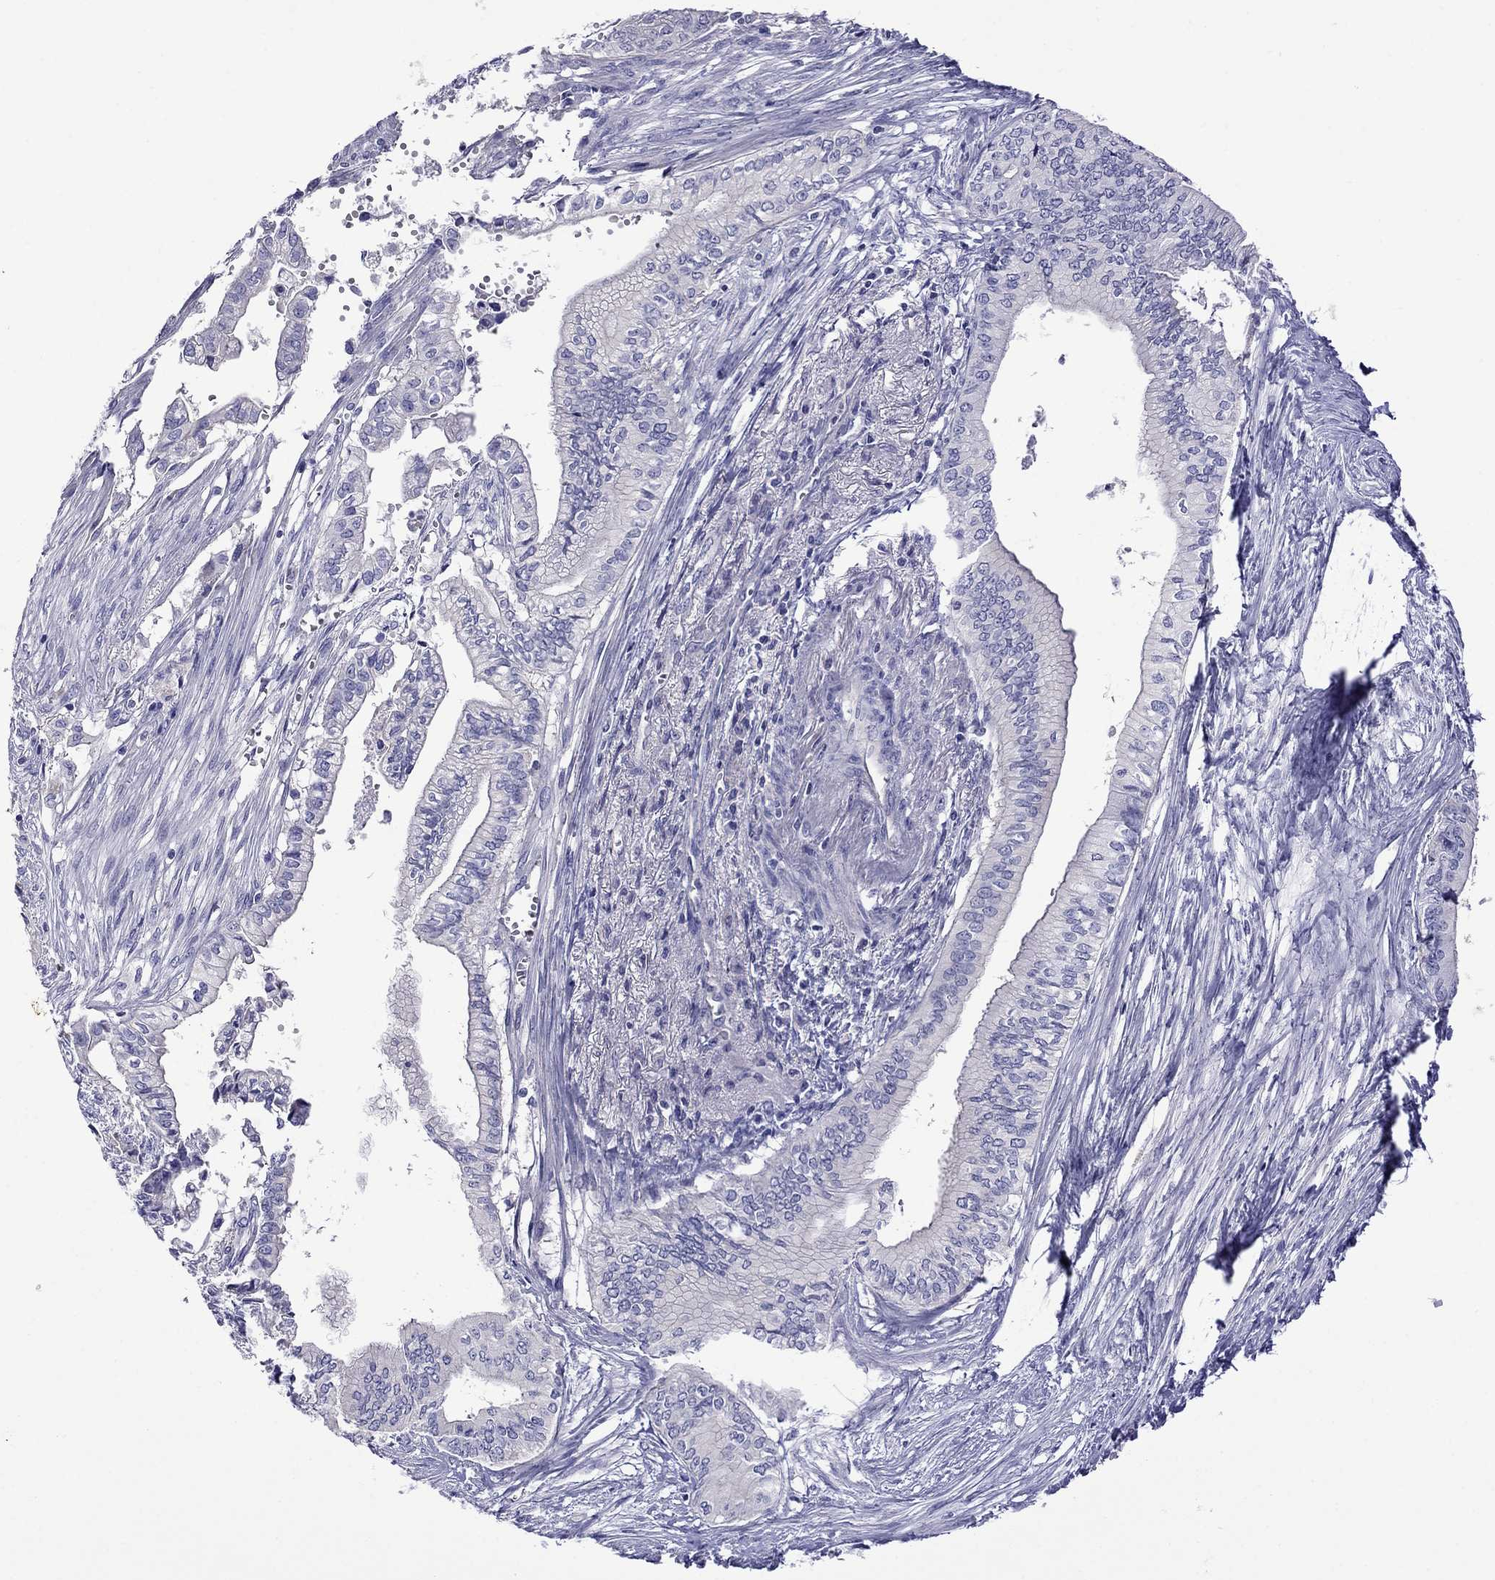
{"staining": {"intensity": "negative", "quantity": "none", "location": "none"}, "tissue": "pancreatic cancer", "cell_type": "Tumor cells", "image_type": "cancer", "snomed": [{"axis": "morphology", "description": "Adenocarcinoma, NOS"}, {"axis": "topography", "description": "Pancreas"}], "caption": "Histopathology image shows no protein positivity in tumor cells of adenocarcinoma (pancreatic) tissue.", "gene": "STAR", "patient": {"sex": "female", "age": 61}}